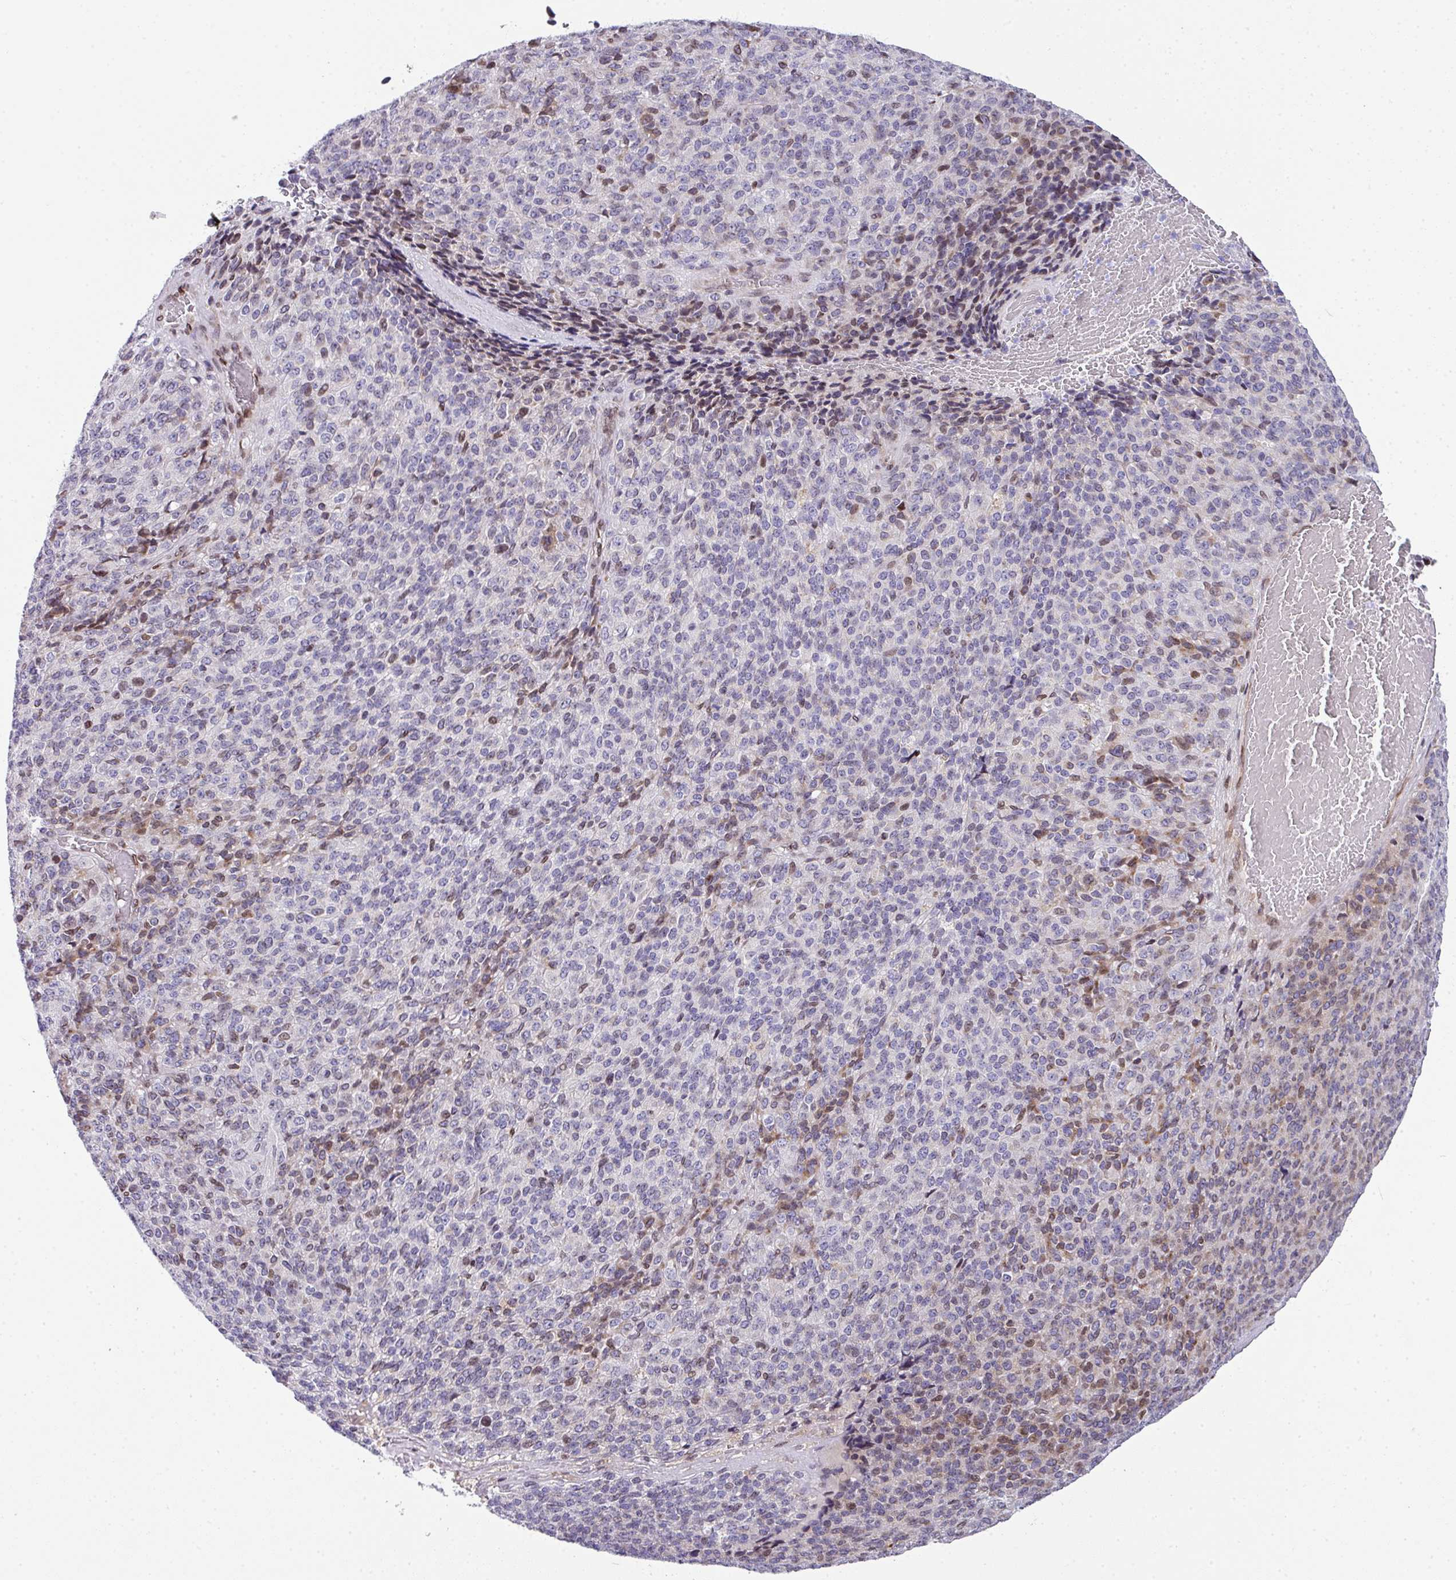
{"staining": {"intensity": "weak", "quantity": "<25%", "location": "nuclear"}, "tissue": "melanoma", "cell_type": "Tumor cells", "image_type": "cancer", "snomed": [{"axis": "morphology", "description": "Malignant melanoma, Metastatic site"}, {"axis": "topography", "description": "Brain"}], "caption": "Immunohistochemistry micrograph of melanoma stained for a protein (brown), which demonstrates no positivity in tumor cells.", "gene": "PLK1", "patient": {"sex": "female", "age": 56}}